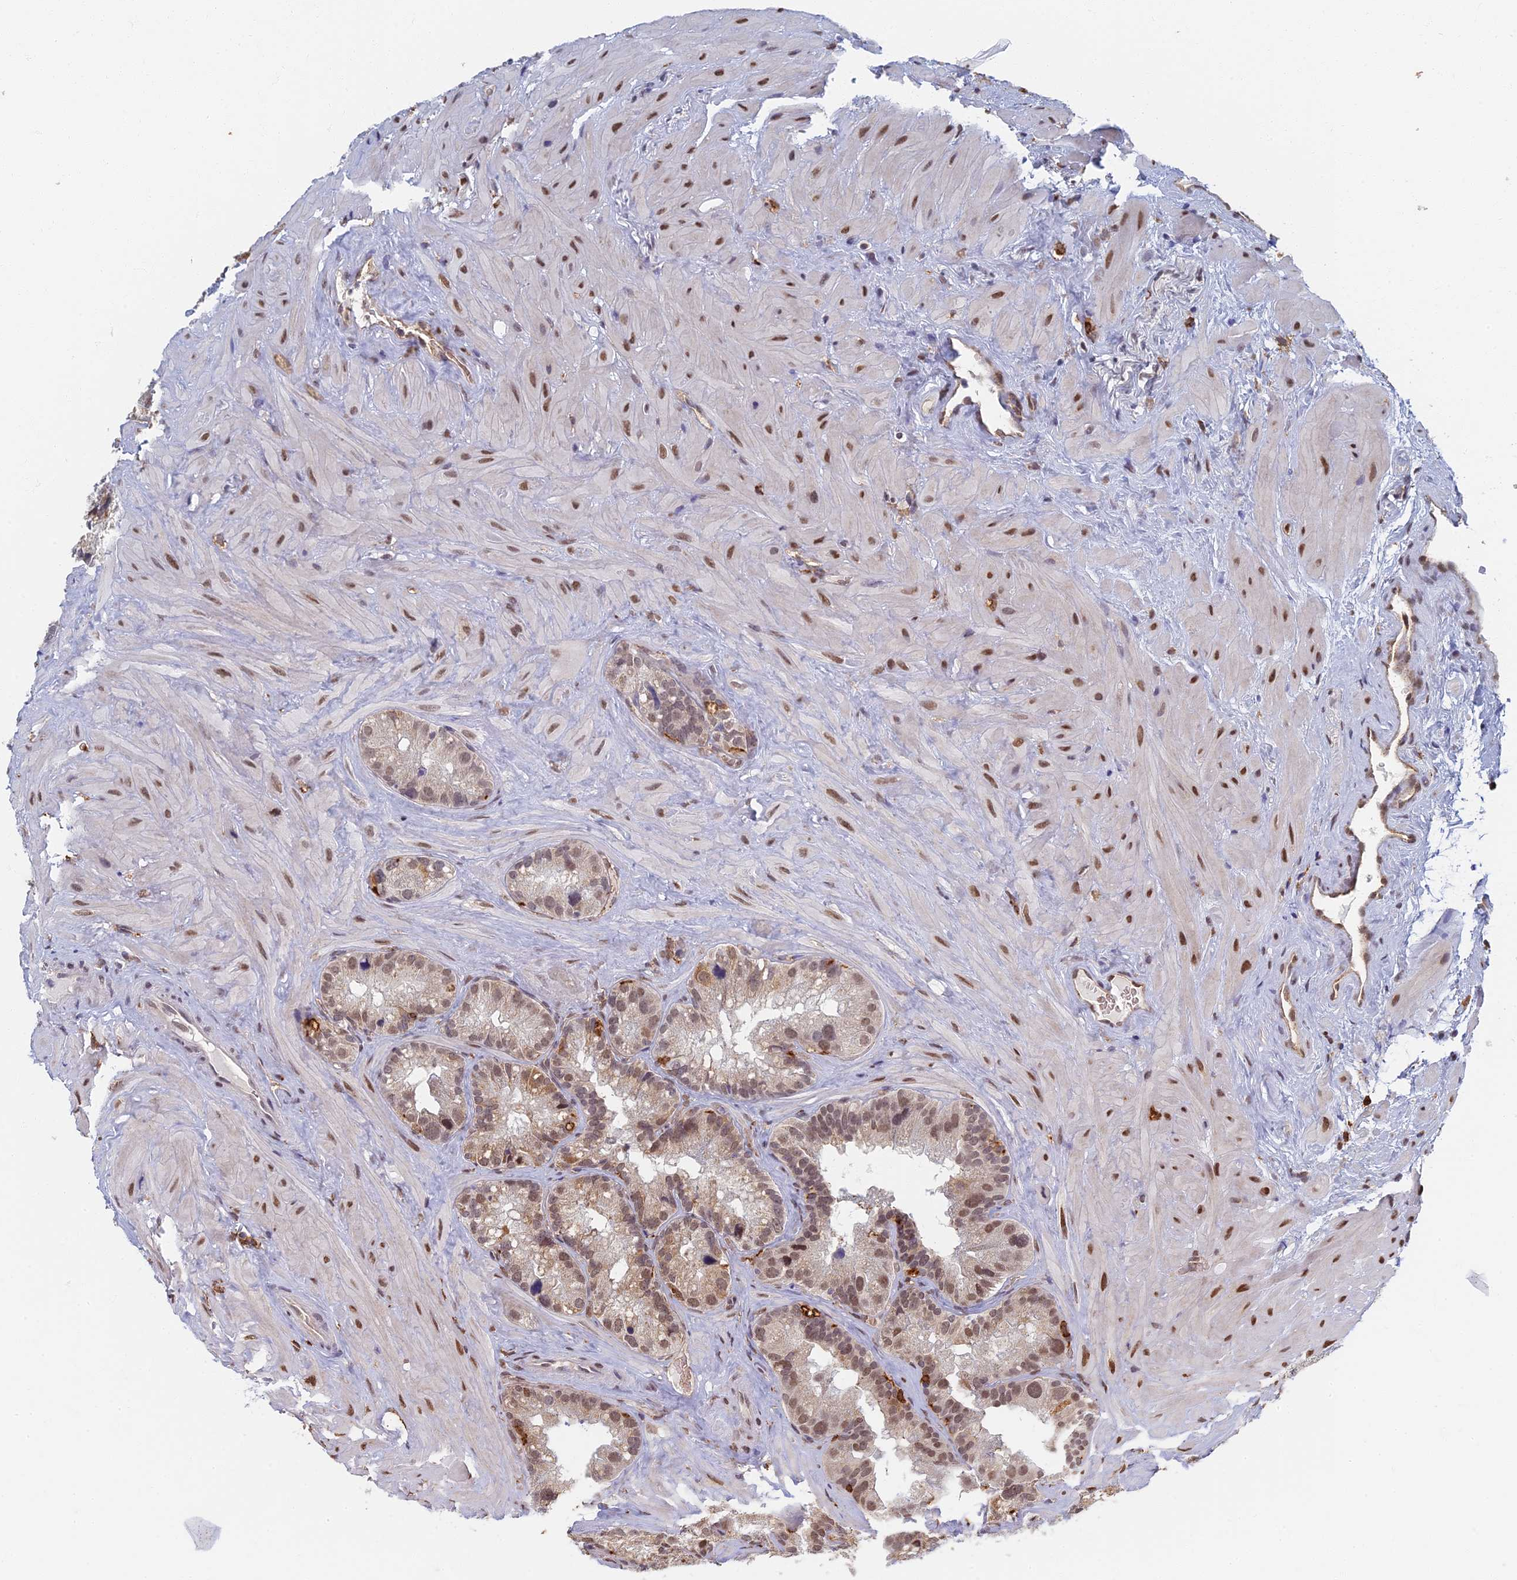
{"staining": {"intensity": "moderate", "quantity": ">75%", "location": "cytoplasmic/membranous,nuclear"}, "tissue": "seminal vesicle", "cell_type": "Glandular cells", "image_type": "normal", "snomed": [{"axis": "morphology", "description": "Normal tissue, NOS"}, {"axis": "topography", "description": "Prostate"}, {"axis": "topography", "description": "Seminal veicle"}], "caption": "DAB (3,3'-diaminobenzidine) immunohistochemical staining of benign human seminal vesicle displays moderate cytoplasmic/membranous,nuclear protein positivity in approximately >75% of glandular cells. (Stains: DAB (3,3'-diaminobenzidine) in brown, nuclei in blue, Microscopy: brightfield microscopy at high magnification).", "gene": "GPATCH1", "patient": {"sex": "male", "age": 68}}